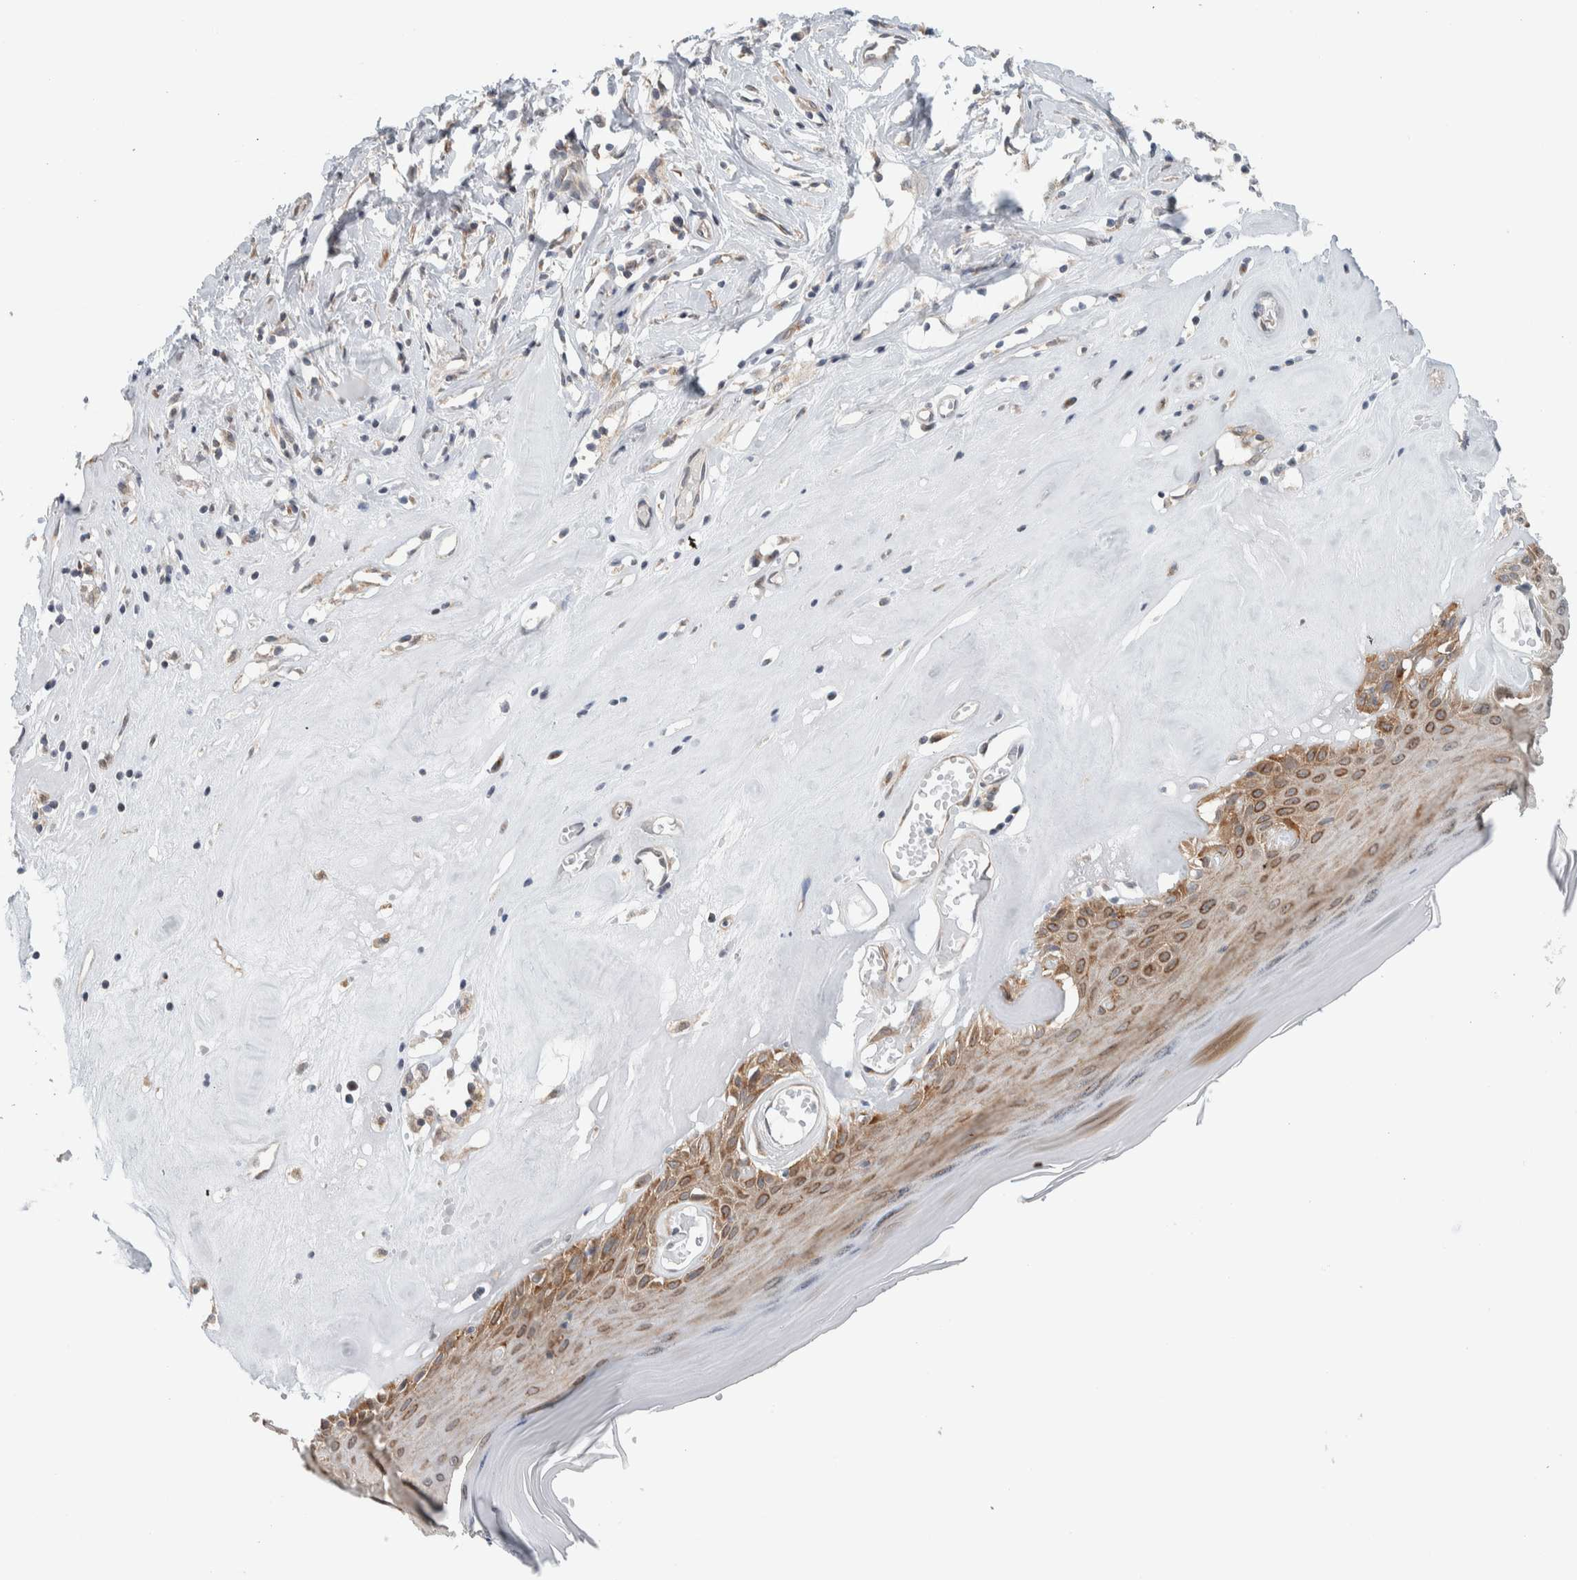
{"staining": {"intensity": "moderate", "quantity": ">75%", "location": "cytoplasmic/membranous"}, "tissue": "skin", "cell_type": "Epidermal cells", "image_type": "normal", "snomed": [{"axis": "morphology", "description": "Normal tissue, NOS"}, {"axis": "morphology", "description": "Inflammation, NOS"}, {"axis": "topography", "description": "Vulva"}], "caption": "About >75% of epidermal cells in normal skin display moderate cytoplasmic/membranous protein positivity as visualized by brown immunohistochemical staining.", "gene": "RERE", "patient": {"sex": "female", "age": 84}}